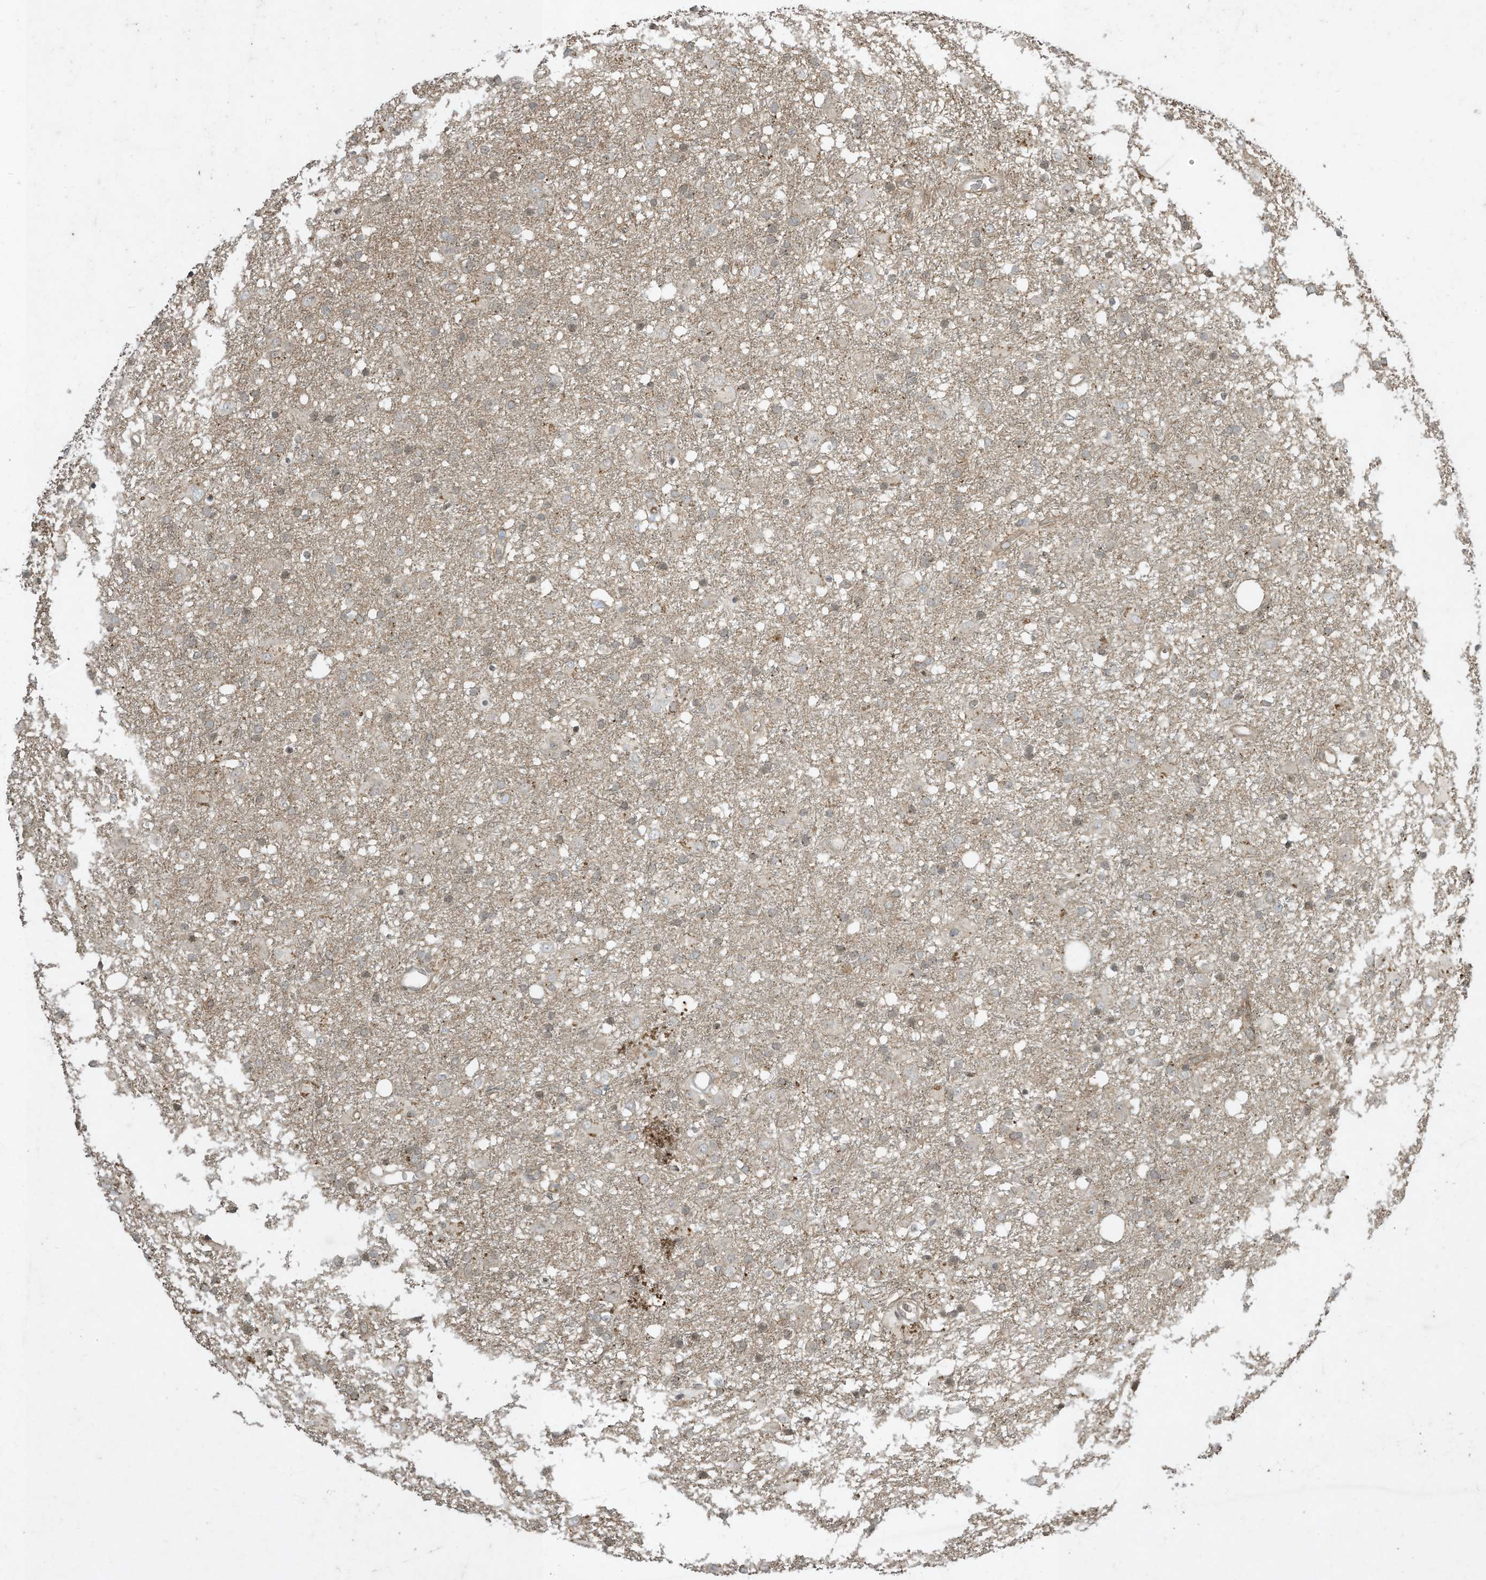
{"staining": {"intensity": "negative", "quantity": "none", "location": "none"}, "tissue": "glioma", "cell_type": "Tumor cells", "image_type": "cancer", "snomed": [{"axis": "morphology", "description": "Glioma, malignant, Low grade"}, {"axis": "topography", "description": "Brain"}], "caption": "Immunohistochemical staining of human glioma shows no significant expression in tumor cells. The staining is performed using DAB brown chromogen with nuclei counter-stained in using hematoxylin.", "gene": "MATN2", "patient": {"sex": "male", "age": 65}}